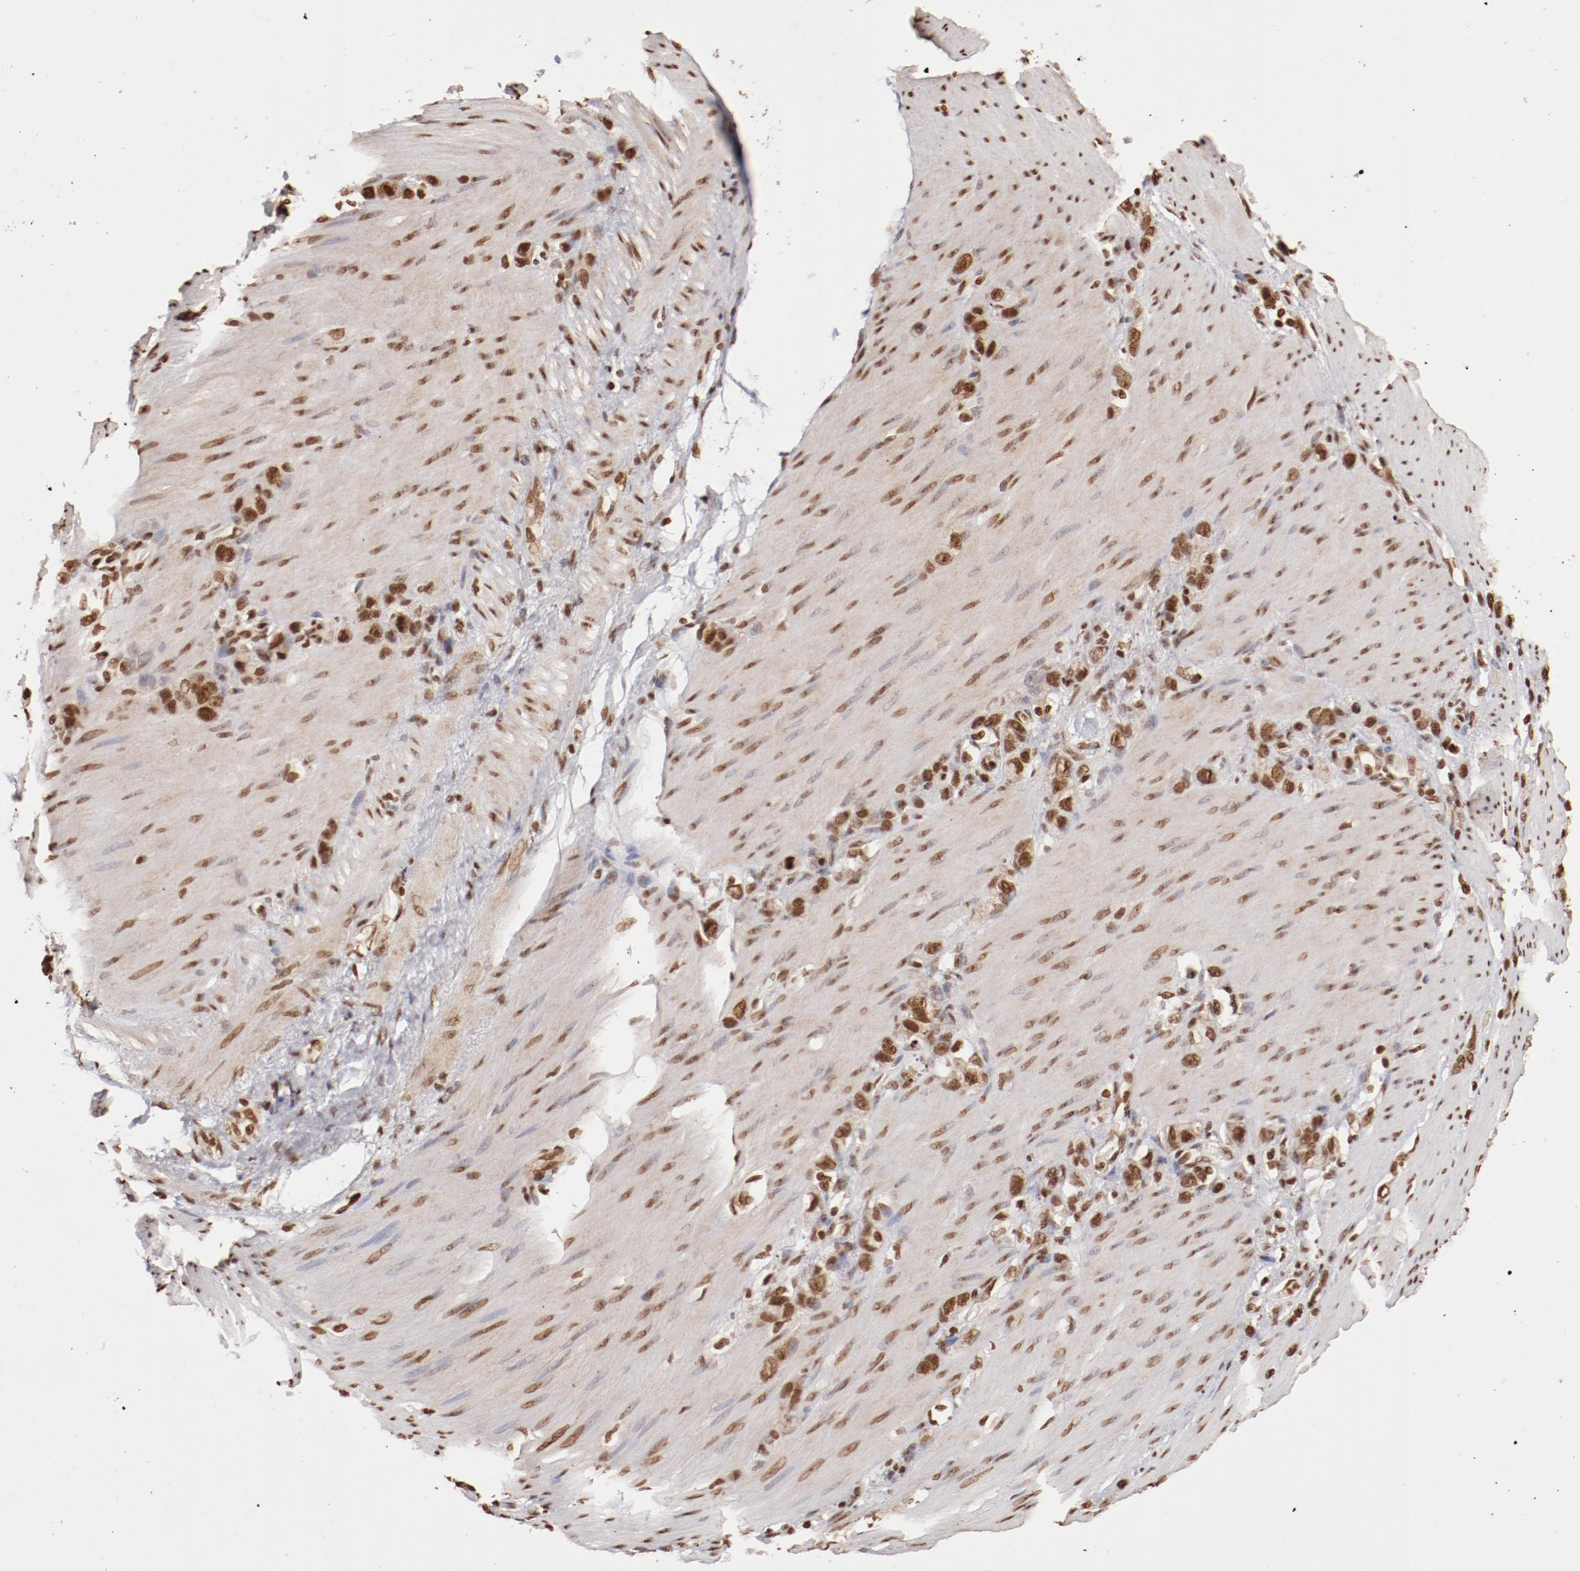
{"staining": {"intensity": "moderate", "quantity": ">75%", "location": "nuclear"}, "tissue": "stomach cancer", "cell_type": "Tumor cells", "image_type": "cancer", "snomed": [{"axis": "morphology", "description": "Normal tissue, NOS"}, {"axis": "morphology", "description": "Adenocarcinoma, NOS"}, {"axis": "morphology", "description": "Adenocarcinoma, High grade"}, {"axis": "topography", "description": "Stomach, upper"}, {"axis": "topography", "description": "Stomach"}], "caption": "This image demonstrates IHC staining of adenocarcinoma (stomach), with medium moderate nuclear staining in about >75% of tumor cells.", "gene": "ABL2", "patient": {"sex": "female", "age": 65}}